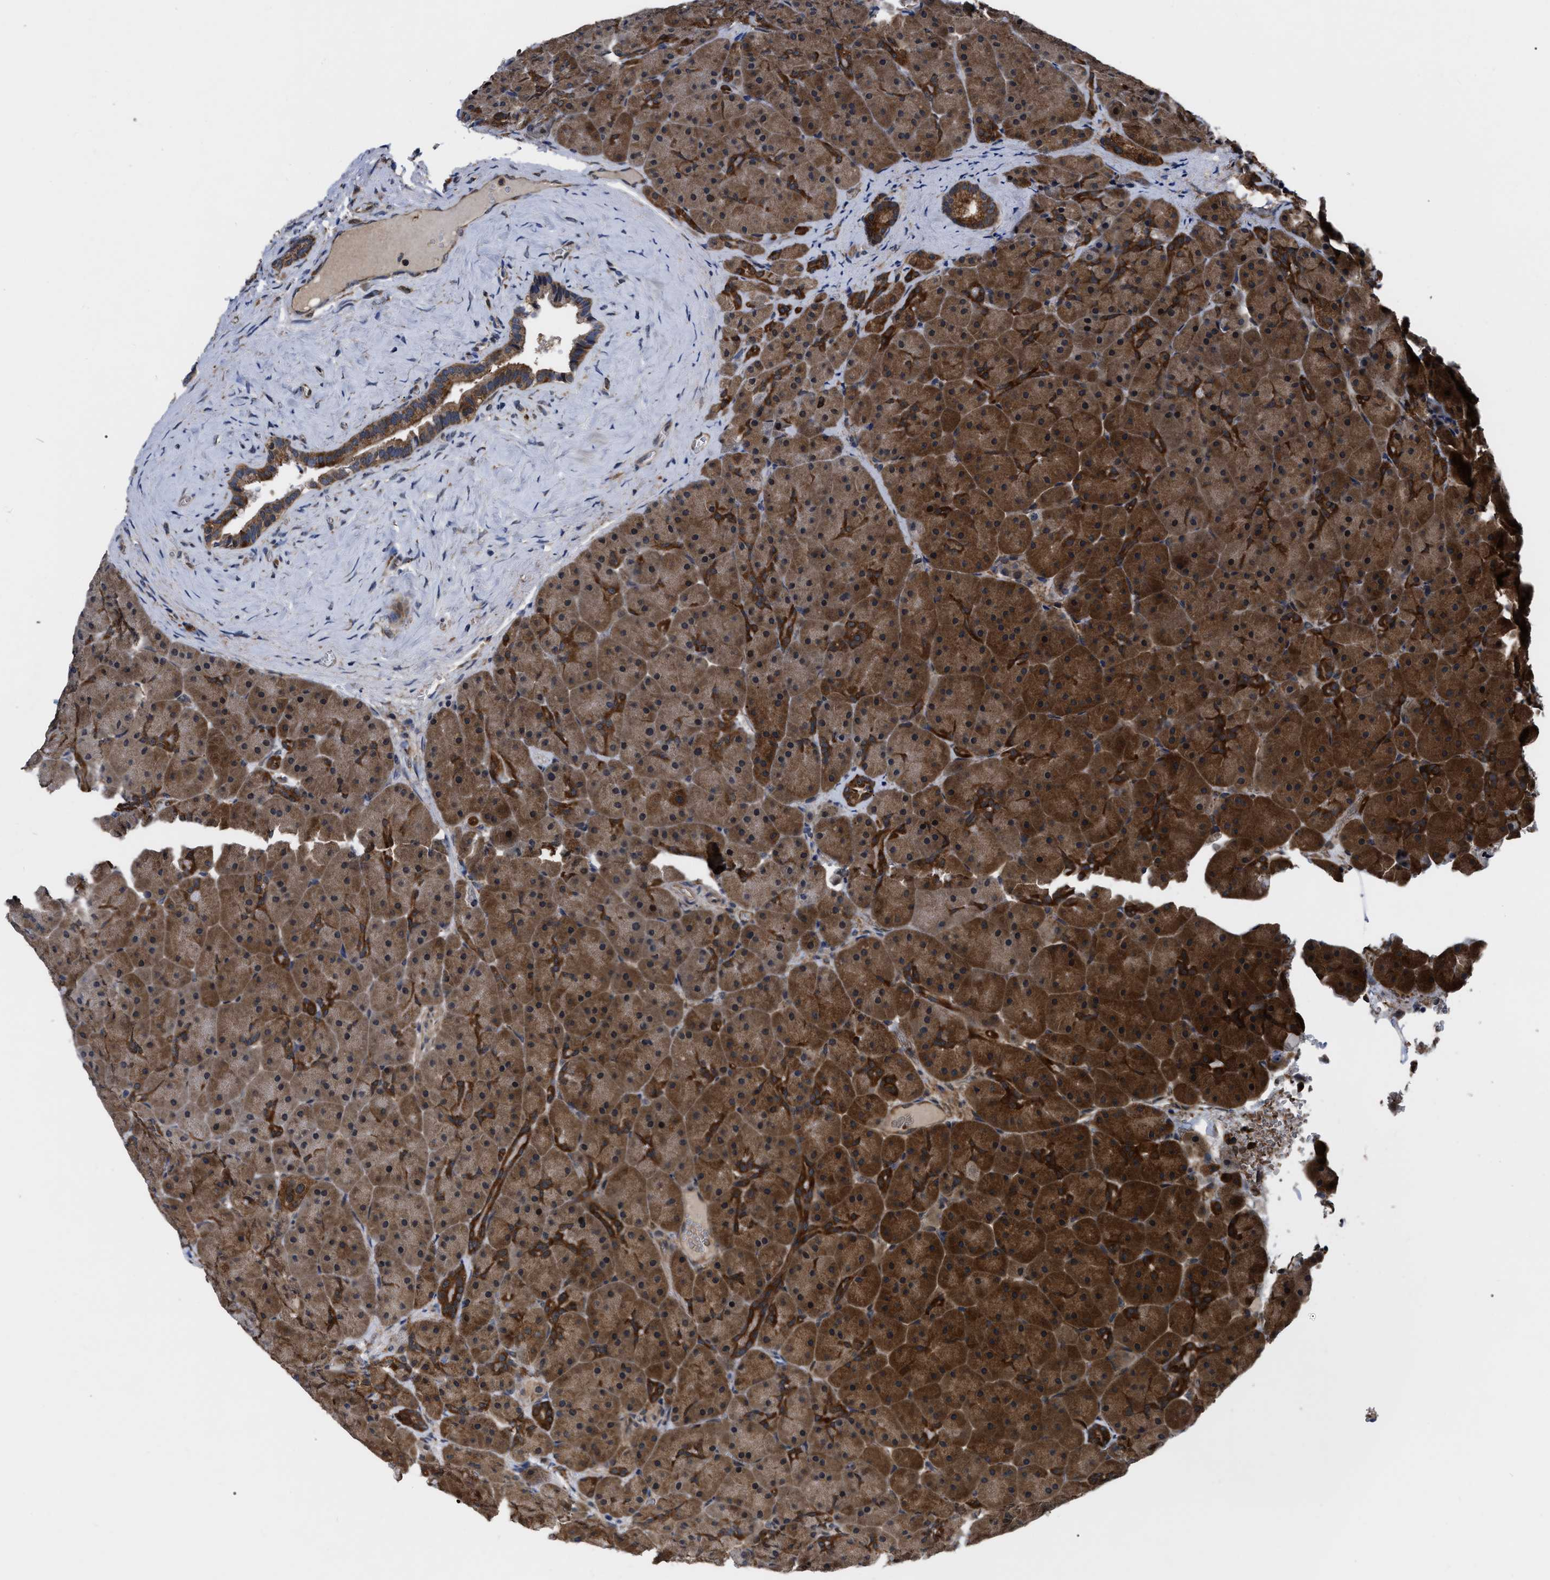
{"staining": {"intensity": "strong", "quantity": "25%-75%", "location": "cytoplasmic/membranous"}, "tissue": "pancreas", "cell_type": "Exocrine glandular cells", "image_type": "normal", "snomed": [{"axis": "morphology", "description": "Normal tissue, NOS"}, {"axis": "topography", "description": "Pancreas"}], "caption": "Immunohistochemical staining of benign human pancreas exhibits strong cytoplasmic/membranous protein positivity in approximately 25%-75% of exocrine glandular cells.", "gene": "GET4", "patient": {"sex": "male", "age": 66}}